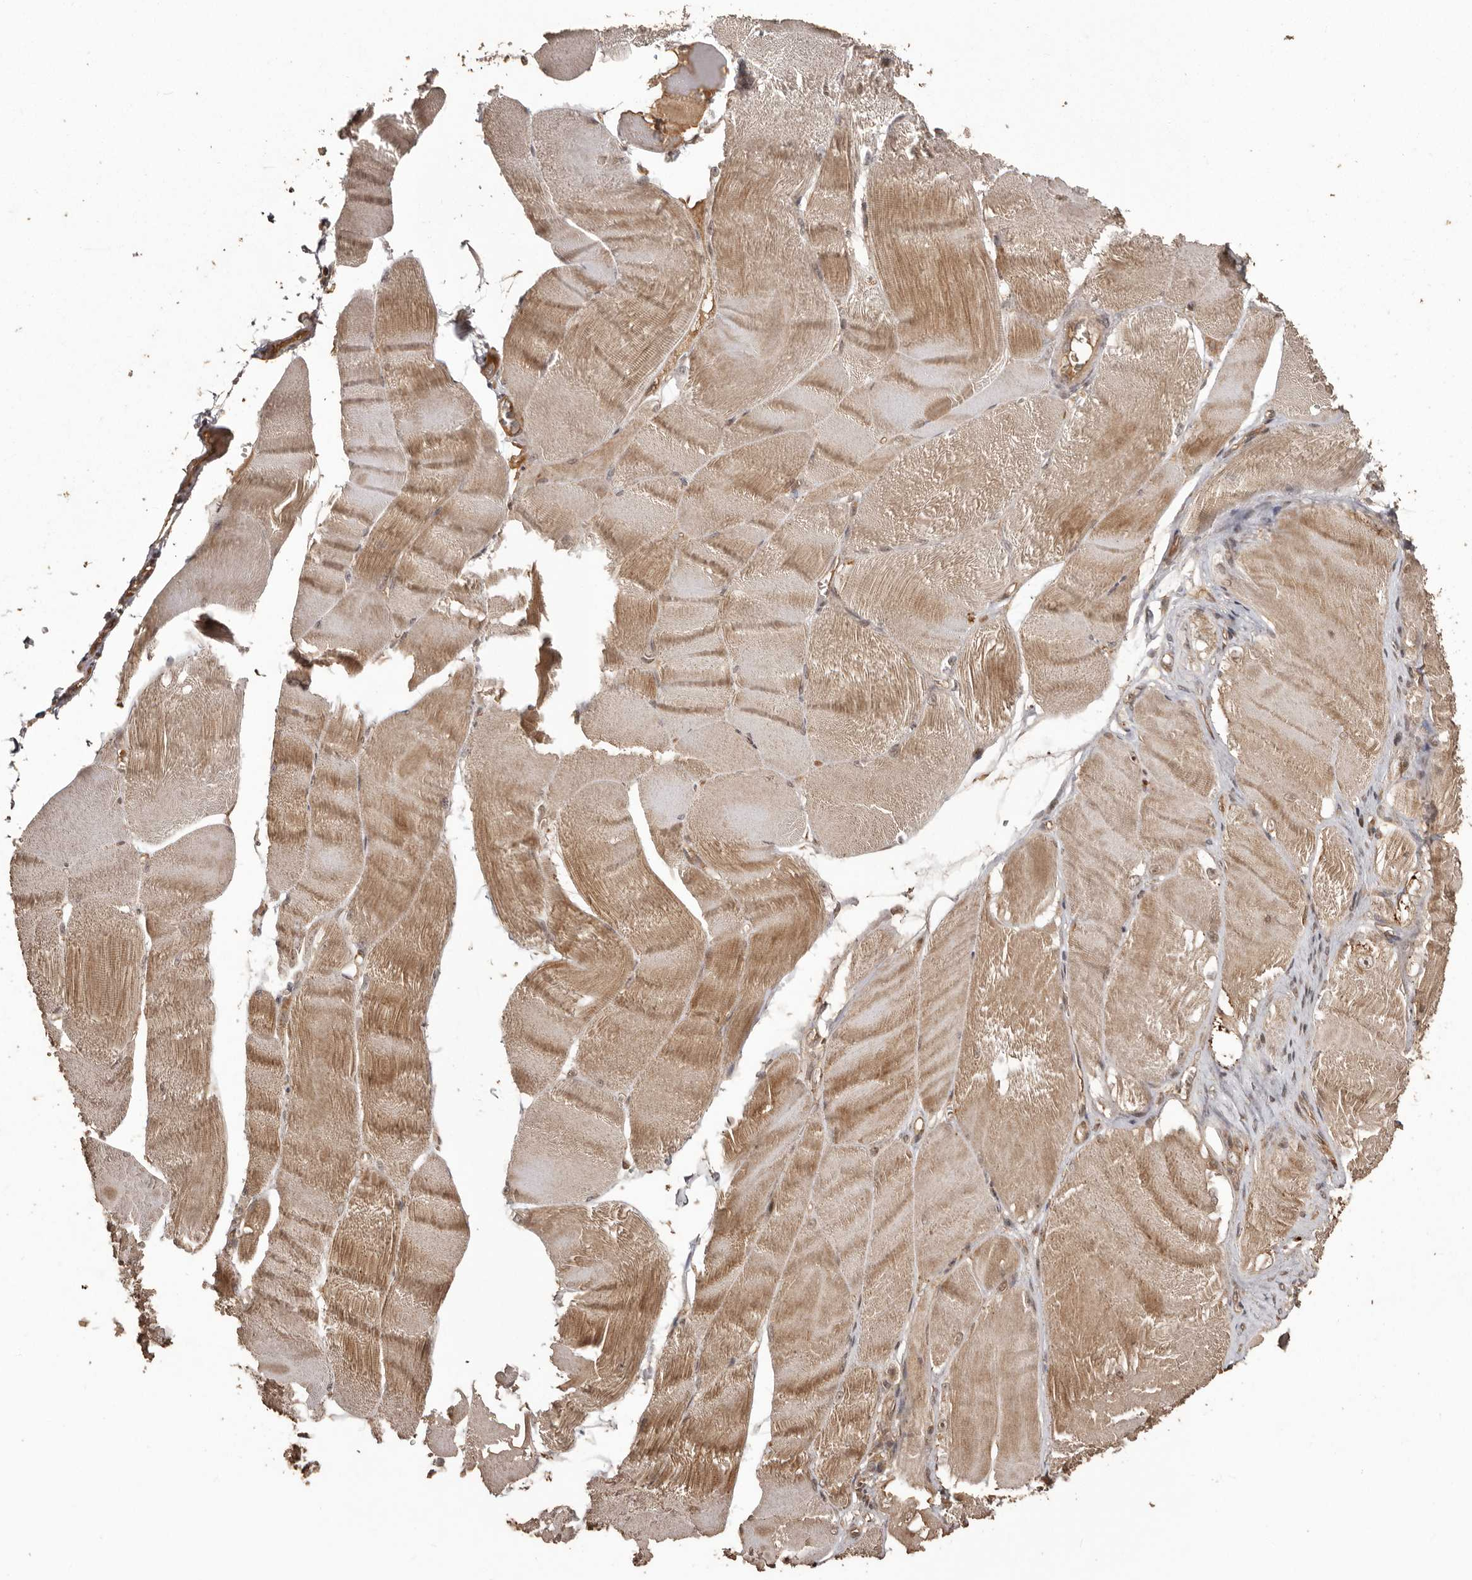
{"staining": {"intensity": "moderate", "quantity": "25%-75%", "location": "cytoplasmic/membranous"}, "tissue": "skeletal muscle", "cell_type": "Myocytes", "image_type": "normal", "snomed": [{"axis": "morphology", "description": "Normal tissue, NOS"}, {"axis": "morphology", "description": "Basal cell carcinoma"}, {"axis": "topography", "description": "Skeletal muscle"}], "caption": "About 25%-75% of myocytes in normal human skeletal muscle exhibit moderate cytoplasmic/membranous protein staining as visualized by brown immunohistochemical staining.", "gene": "NUP43", "patient": {"sex": "female", "age": 64}}